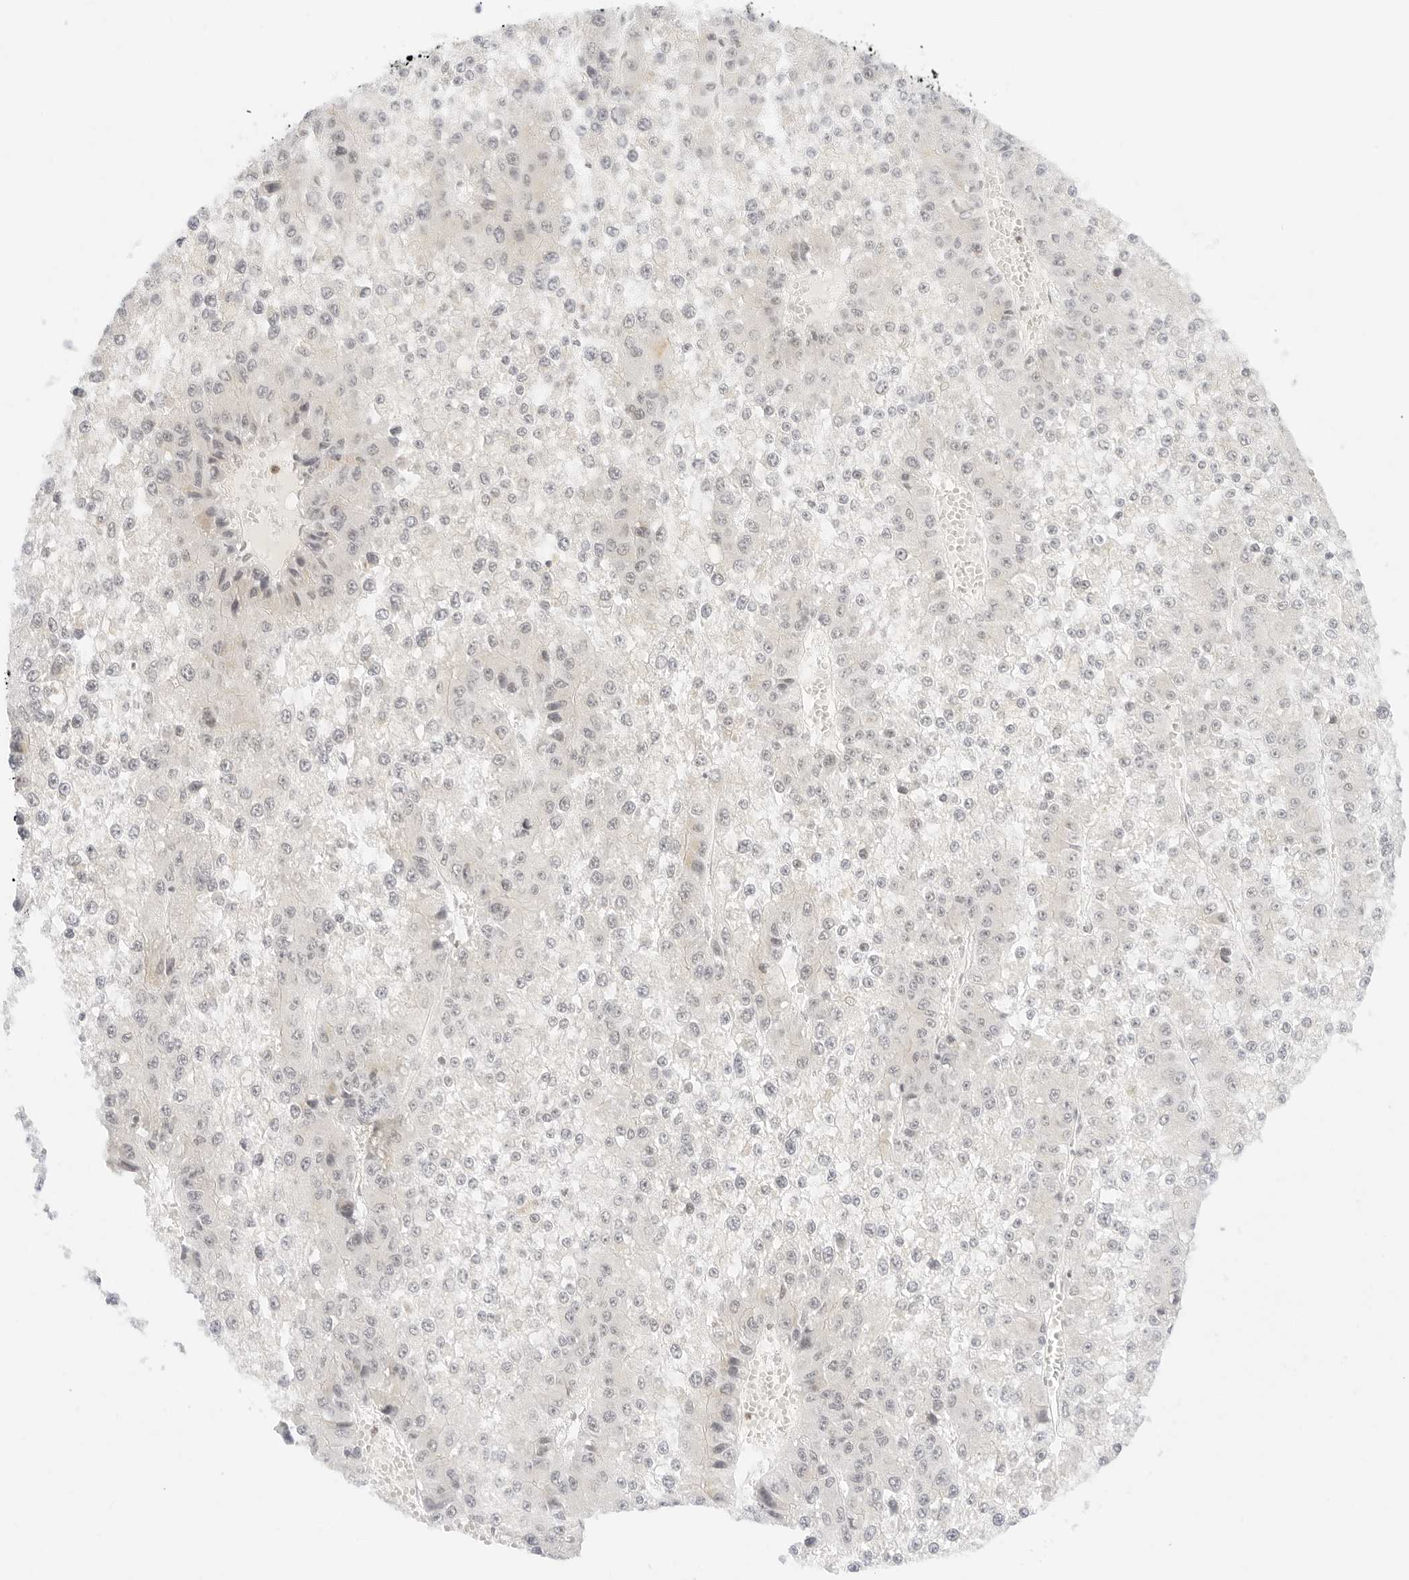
{"staining": {"intensity": "negative", "quantity": "none", "location": "none"}, "tissue": "liver cancer", "cell_type": "Tumor cells", "image_type": "cancer", "snomed": [{"axis": "morphology", "description": "Carcinoma, Hepatocellular, NOS"}, {"axis": "topography", "description": "Liver"}], "caption": "Hepatocellular carcinoma (liver) was stained to show a protein in brown. There is no significant positivity in tumor cells.", "gene": "POLR3C", "patient": {"sex": "female", "age": 73}}